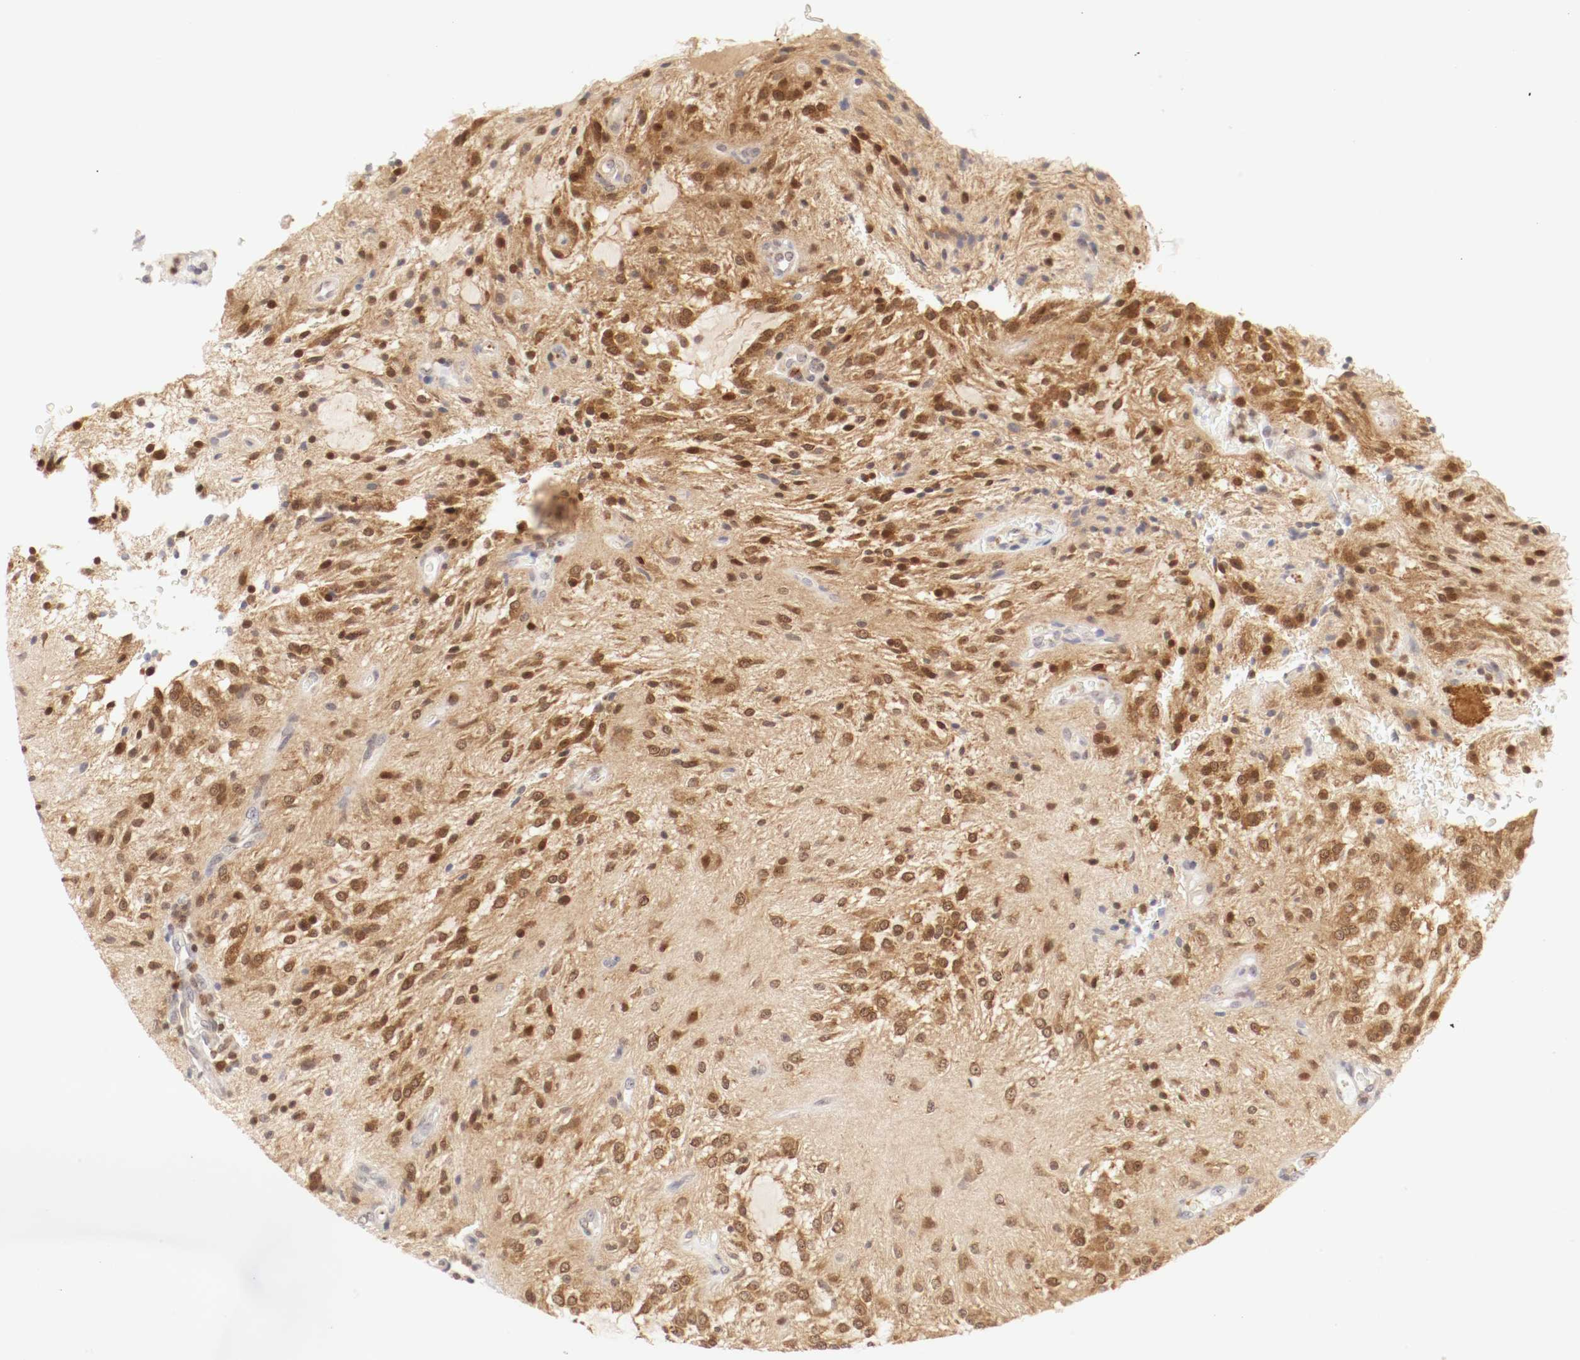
{"staining": {"intensity": "strong", "quantity": ">75%", "location": "cytoplasmic/membranous,nuclear"}, "tissue": "glioma", "cell_type": "Tumor cells", "image_type": "cancer", "snomed": [{"axis": "morphology", "description": "Glioma, malignant, NOS"}, {"axis": "topography", "description": "Cerebellum"}], "caption": "Immunohistochemical staining of human glioma (malignant) reveals strong cytoplasmic/membranous and nuclear protein expression in about >75% of tumor cells. The protein of interest is stained brown, and the nuclei are stained in blue (DAB (3,3'-diaminobenzidine) IHC with brightfield microscopy, high magnification).", "gene": "KIF2A", "patient": {"sex": "female", "age": 10}}